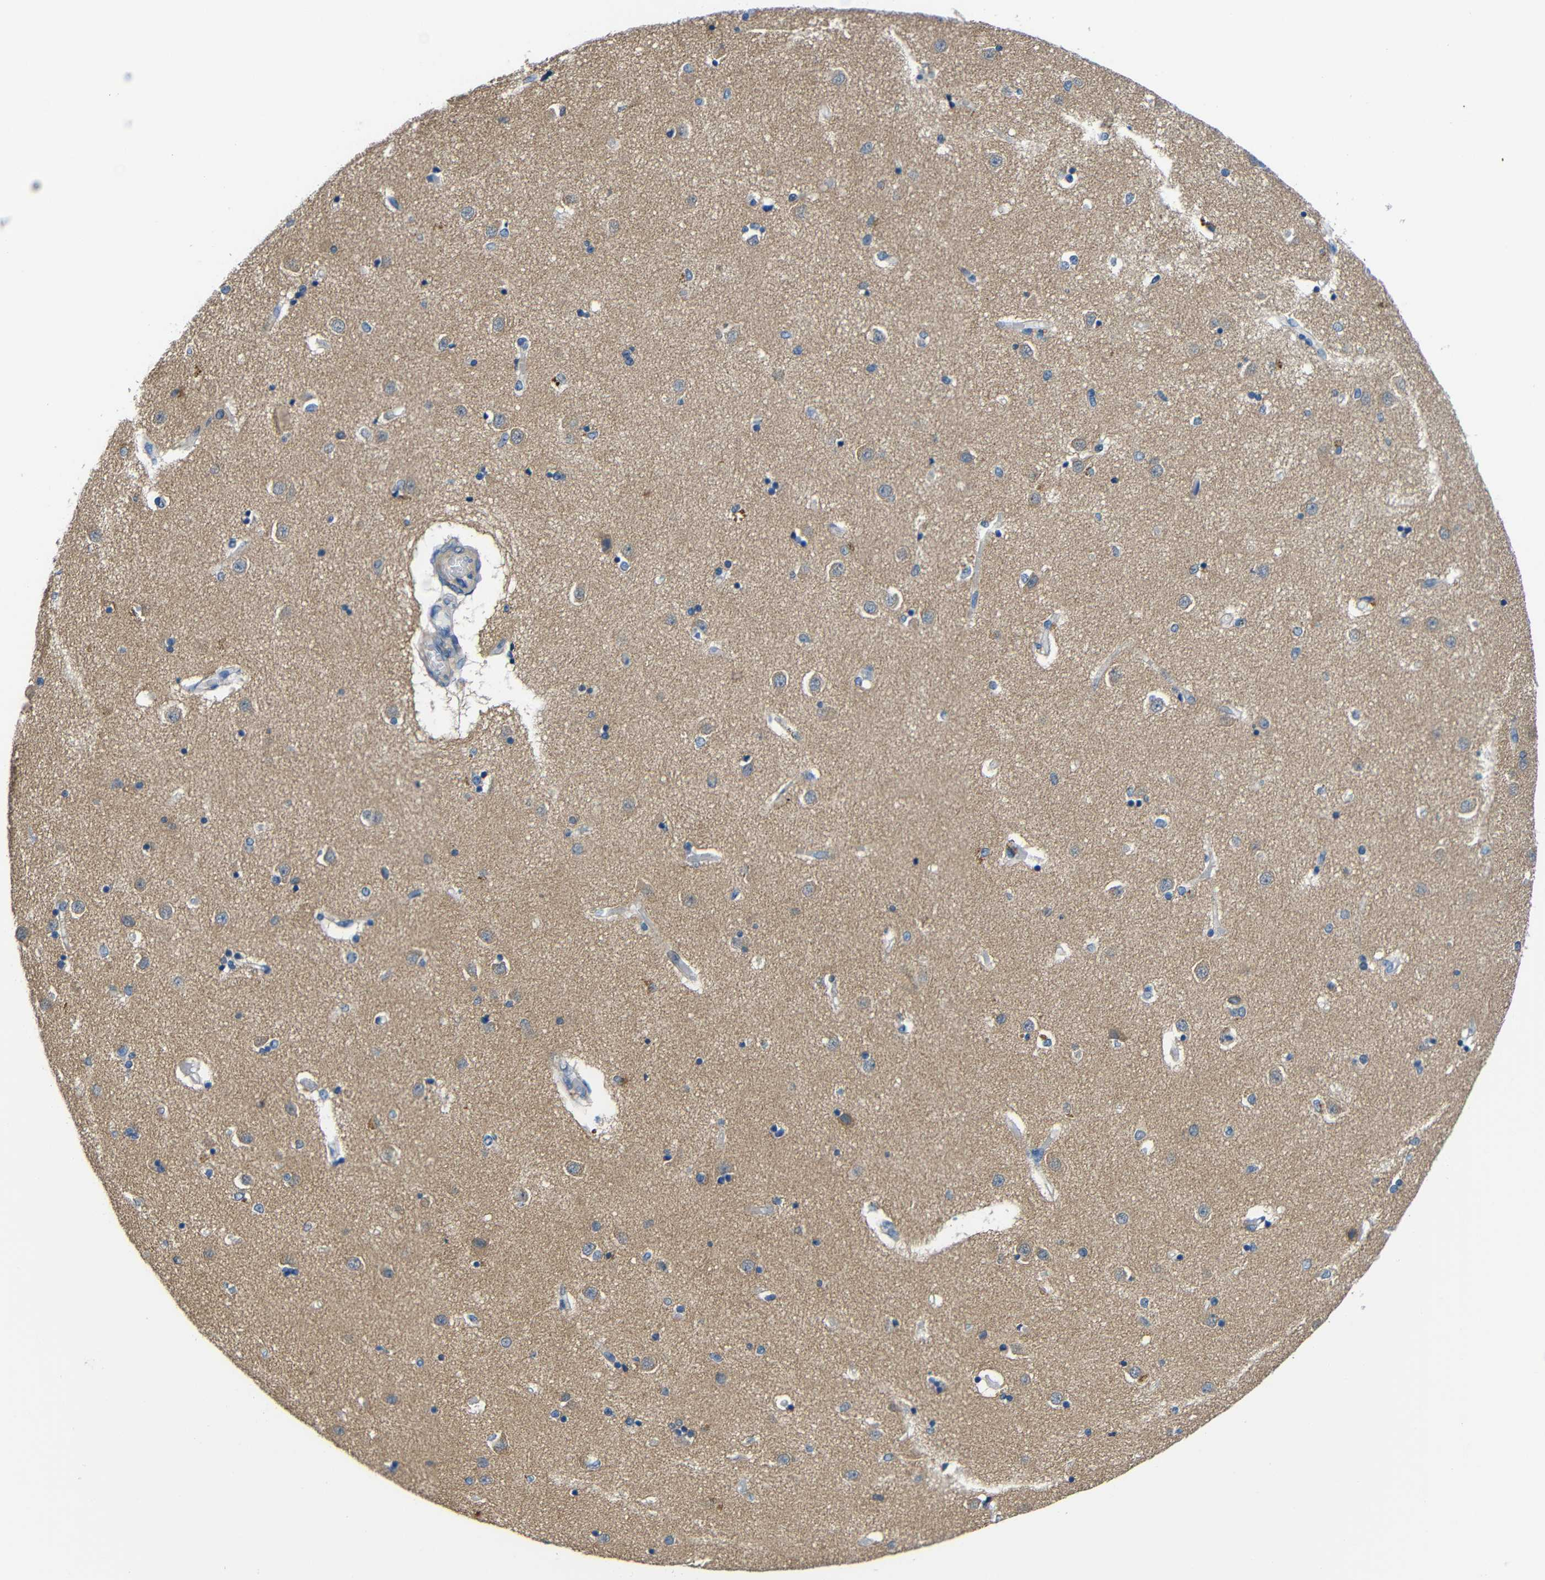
{"staining": {"intensity": "negative", "quantity": "none", "location": "none"}, "tissue": "caudate", "cell_type": "Glial cells", "image_type": "normal", "snomed": [{"axis": "morphology", "description": "Normal tissue, NOS"}, {"axis": "topography", "description": "Lateral ventricle wall"}], "caption": "IHC histopathology image of benign caudate stained for a protein (brown), which shows no staining in glial cells.", "gene": "NEGR1", "patient": {"sex": "female", "age": 54}}